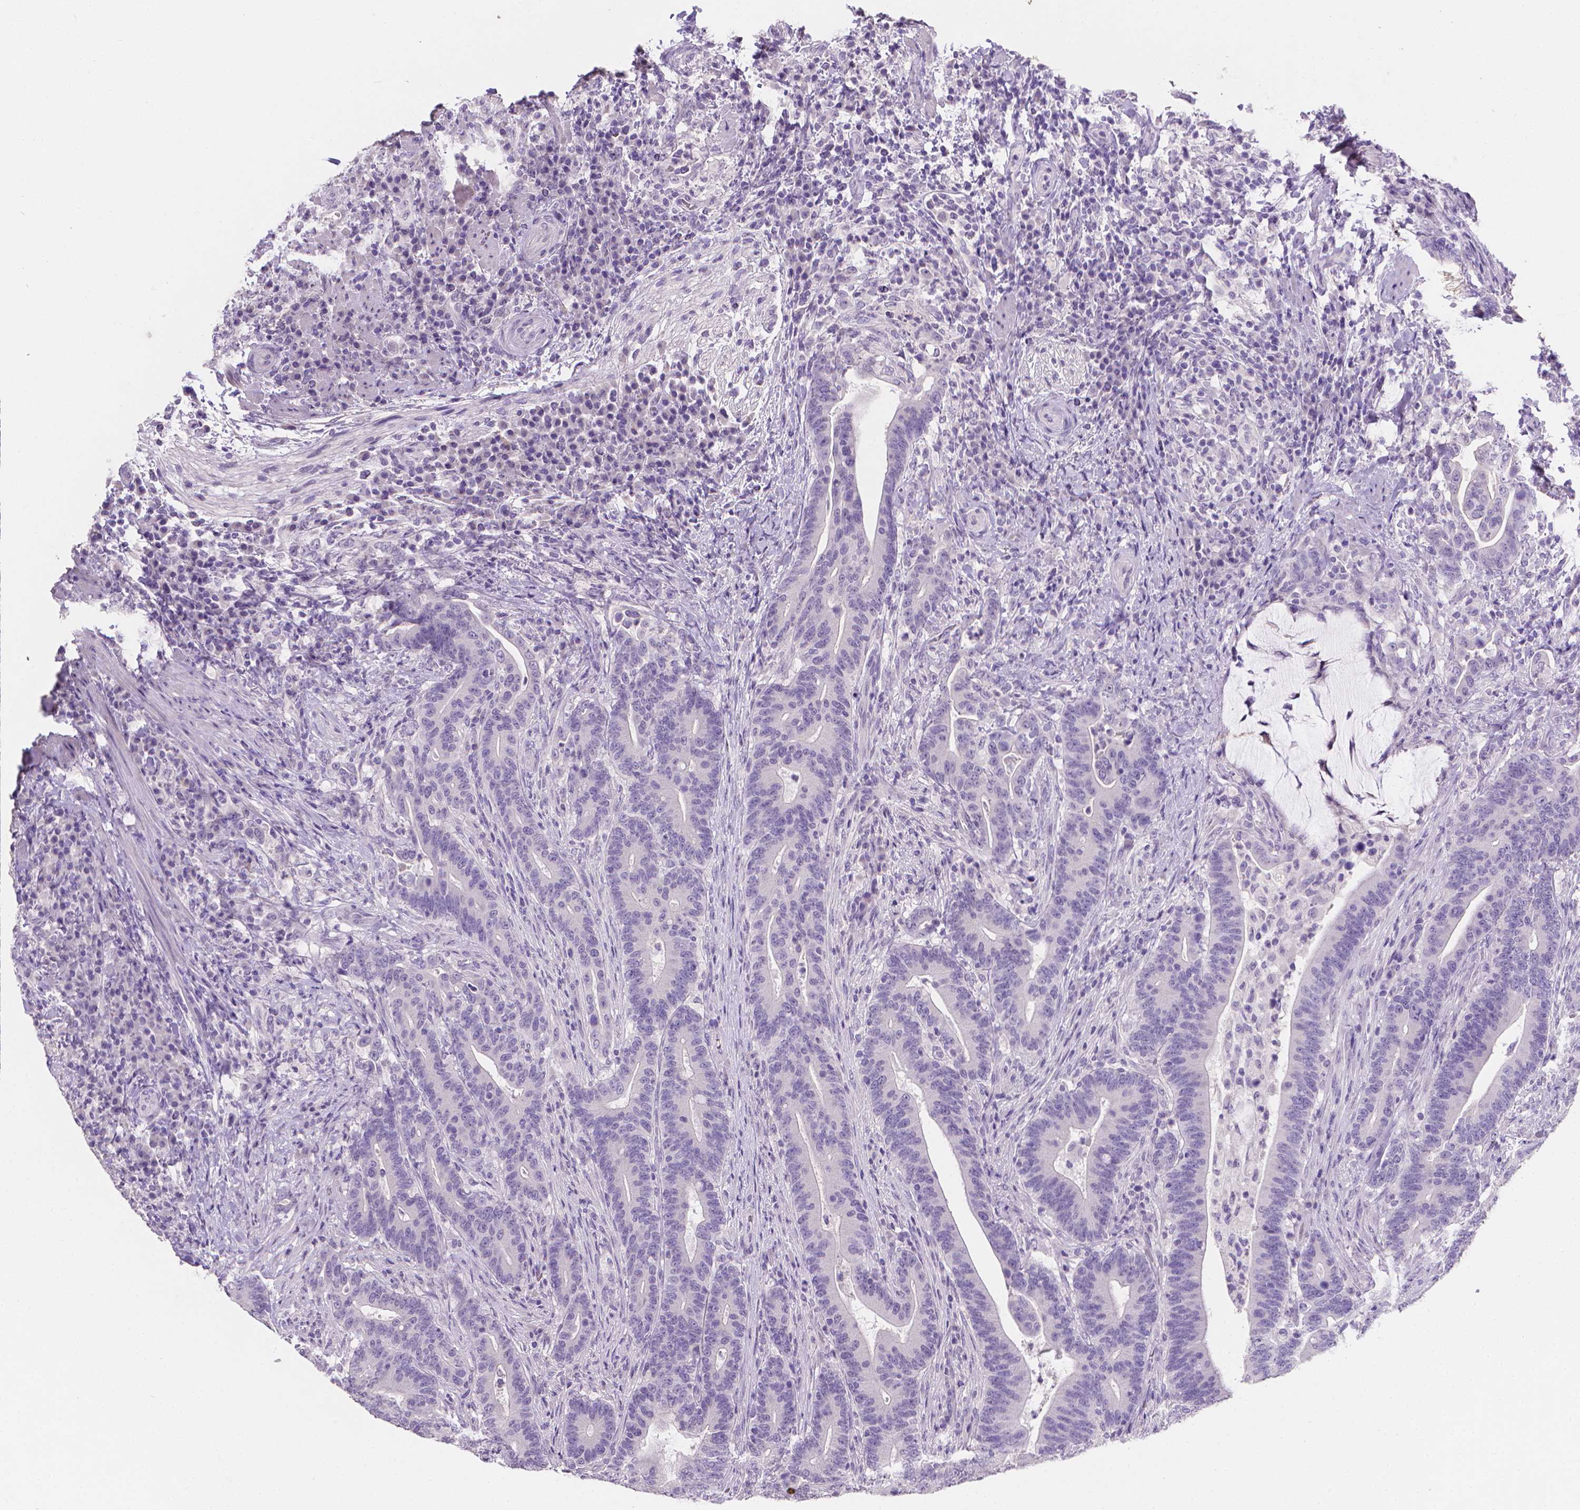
{"staining": {"intensity": "negative", "quantity": "none", "location": "none"}, "tissue": "colorectal cancer", "cell_type": "Tumor cells", "image_type": "cancer", "snomed": [{"axis": "morphology", "description": "Adenocarcinoma, NOS"}, {"axis": "topography", "description": "Colon"}], "caption": "Tumor cells show no significant positivity in colorectal cancer (adenocarcinoma).", "gene": "TNNI2", "patient": {"sex": "female", "age": 66}}